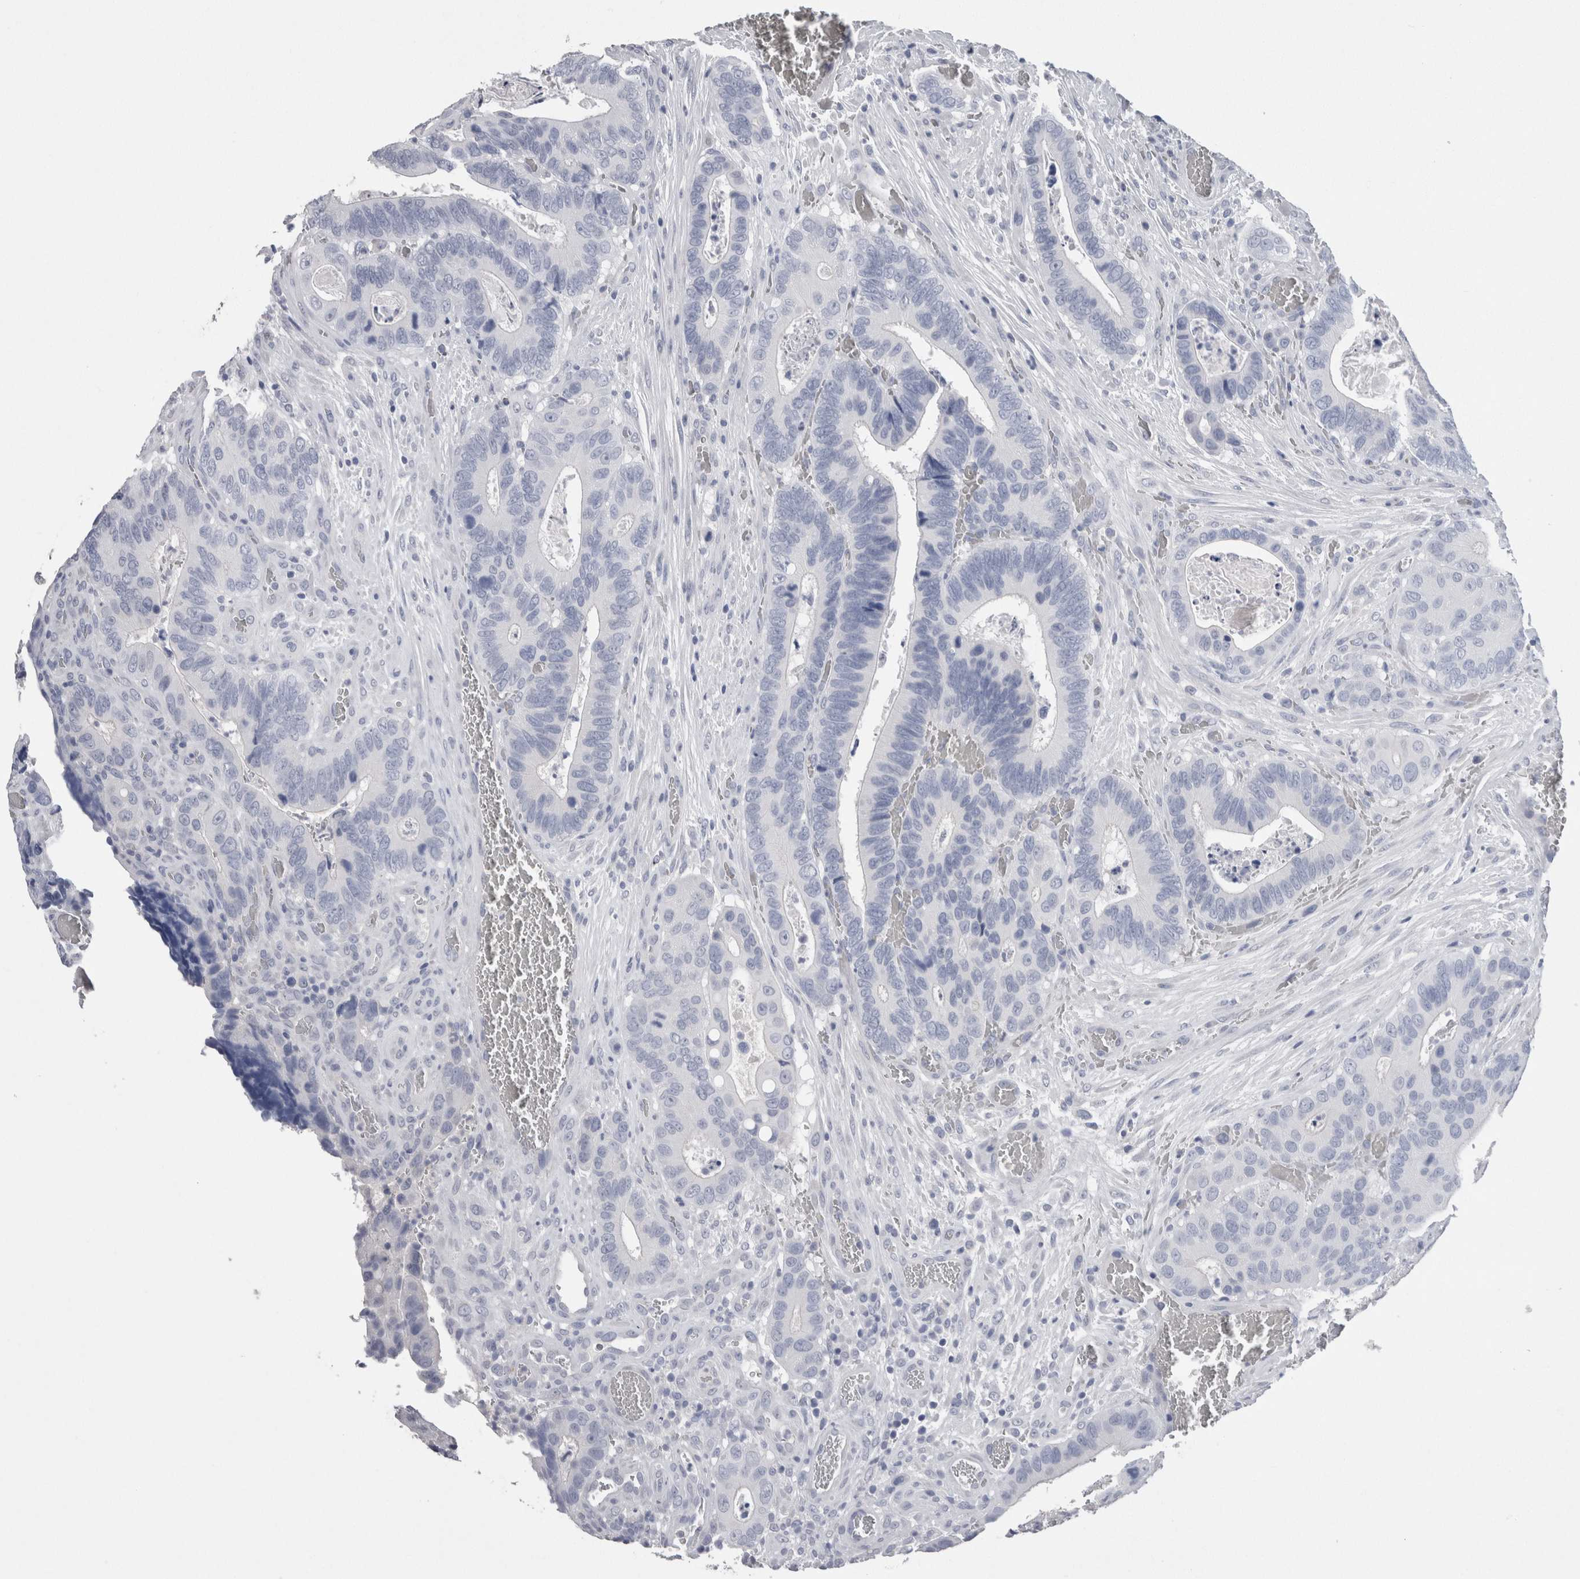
{"staining": {"intensity": "negative", "quantity": "none", "location": "none"}, "tissue": "colorectal cancer", "cell_type": "Tumor cells", "image_type": "cancer", "snomed": [{"axis": "morphology", "description": "Adenocarcinoma, NOS"}, {"axis": "topography", "description": "Colon"}], "caption": "IHC of colorectal adenocarcinoma exhibits no positivity in tumor cells. The staining was performed using DAB (3,3'-diaminobenzidine) to visualize the protein expression in brown, while the nuclei were stained in blue with hematoxylin (Magnification: 20x).", "gene": "CA8", "patient": {"sex": "male", "age": 72}}